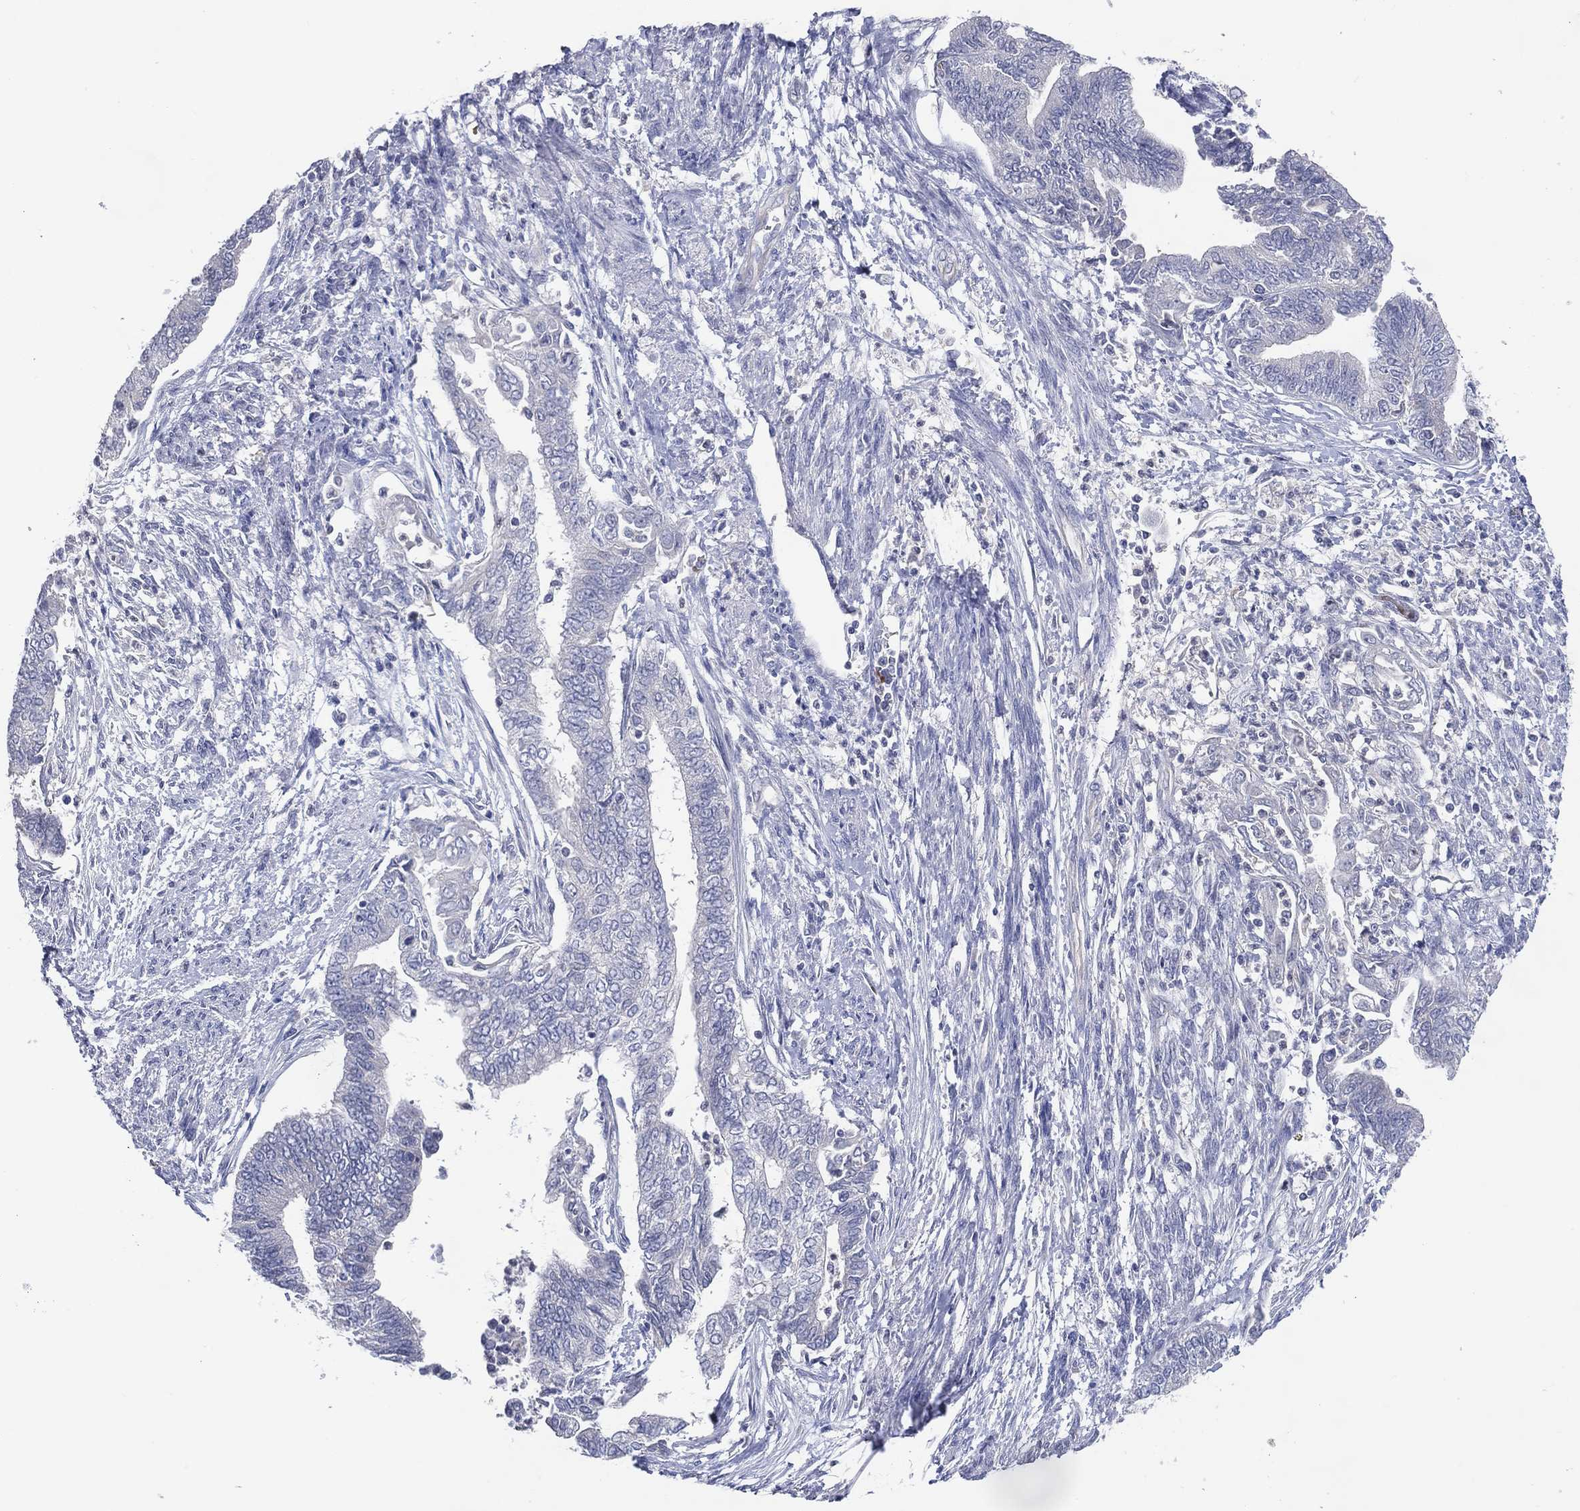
{"staining": {"intensity": "negative", "quantity": "none", "location": "none"}, "tissue": "endometrial cancer", "cell_type": "Tumor cells", "image_type": "cancer", "snomed": [{"axis": "morphology", "description": "Adenocarcinoma, NOS"}, {"axis": "topography", "description": "Endometrium"}], "caption": "This is an IHC image of human adenocarcinoma (endometrial). There is no expression in tumor cells.", "gene": "DNAH7", "patient": {"sex": "female", "age": 65}}